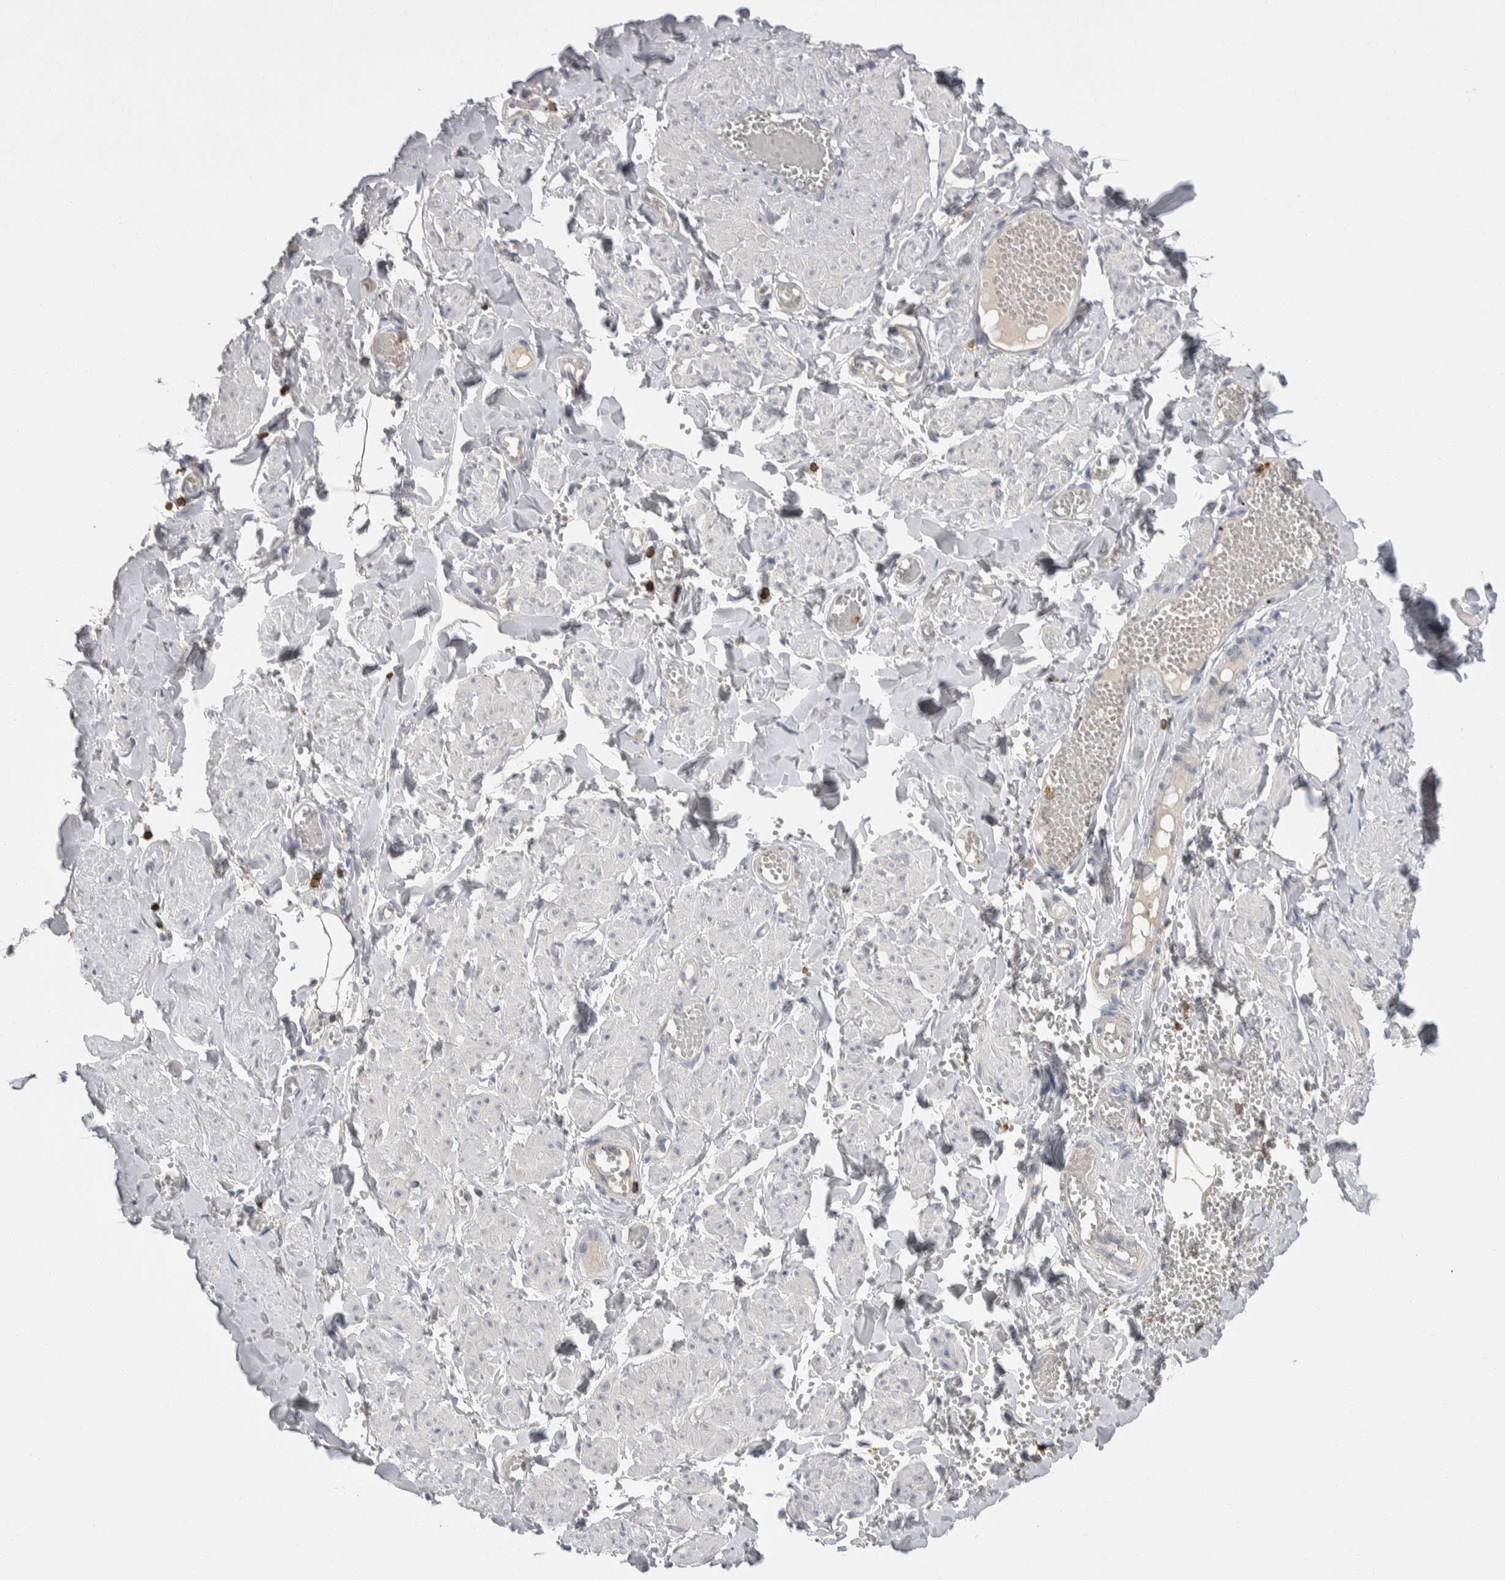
{"staining": {"intensity": "negative", "quantity": "none", "location": "none"}, "tissue": "adipose tissue", "cell_type": "Adipocytes", "image_type": "normal", "snomed": [{"axis": "morphology", "description": "Normal tissue, NOS"}, {"axis": "topography", "description": "Vascular tissue"}, {"axis": "topography", "description": "Fallopian tube"}, {"axis": "topography", "description": "Ovary"}], "caption": "Immunohistochemistry photomicrograph of normal human adipose tissue stained for a protein (brown), which demonstrates no staining in adipocytes. (Brightfield microscopy of DAB IHC at high magnification).", "gene": "CEP295NL", "patient": {"sex": "female", "age": 67}}